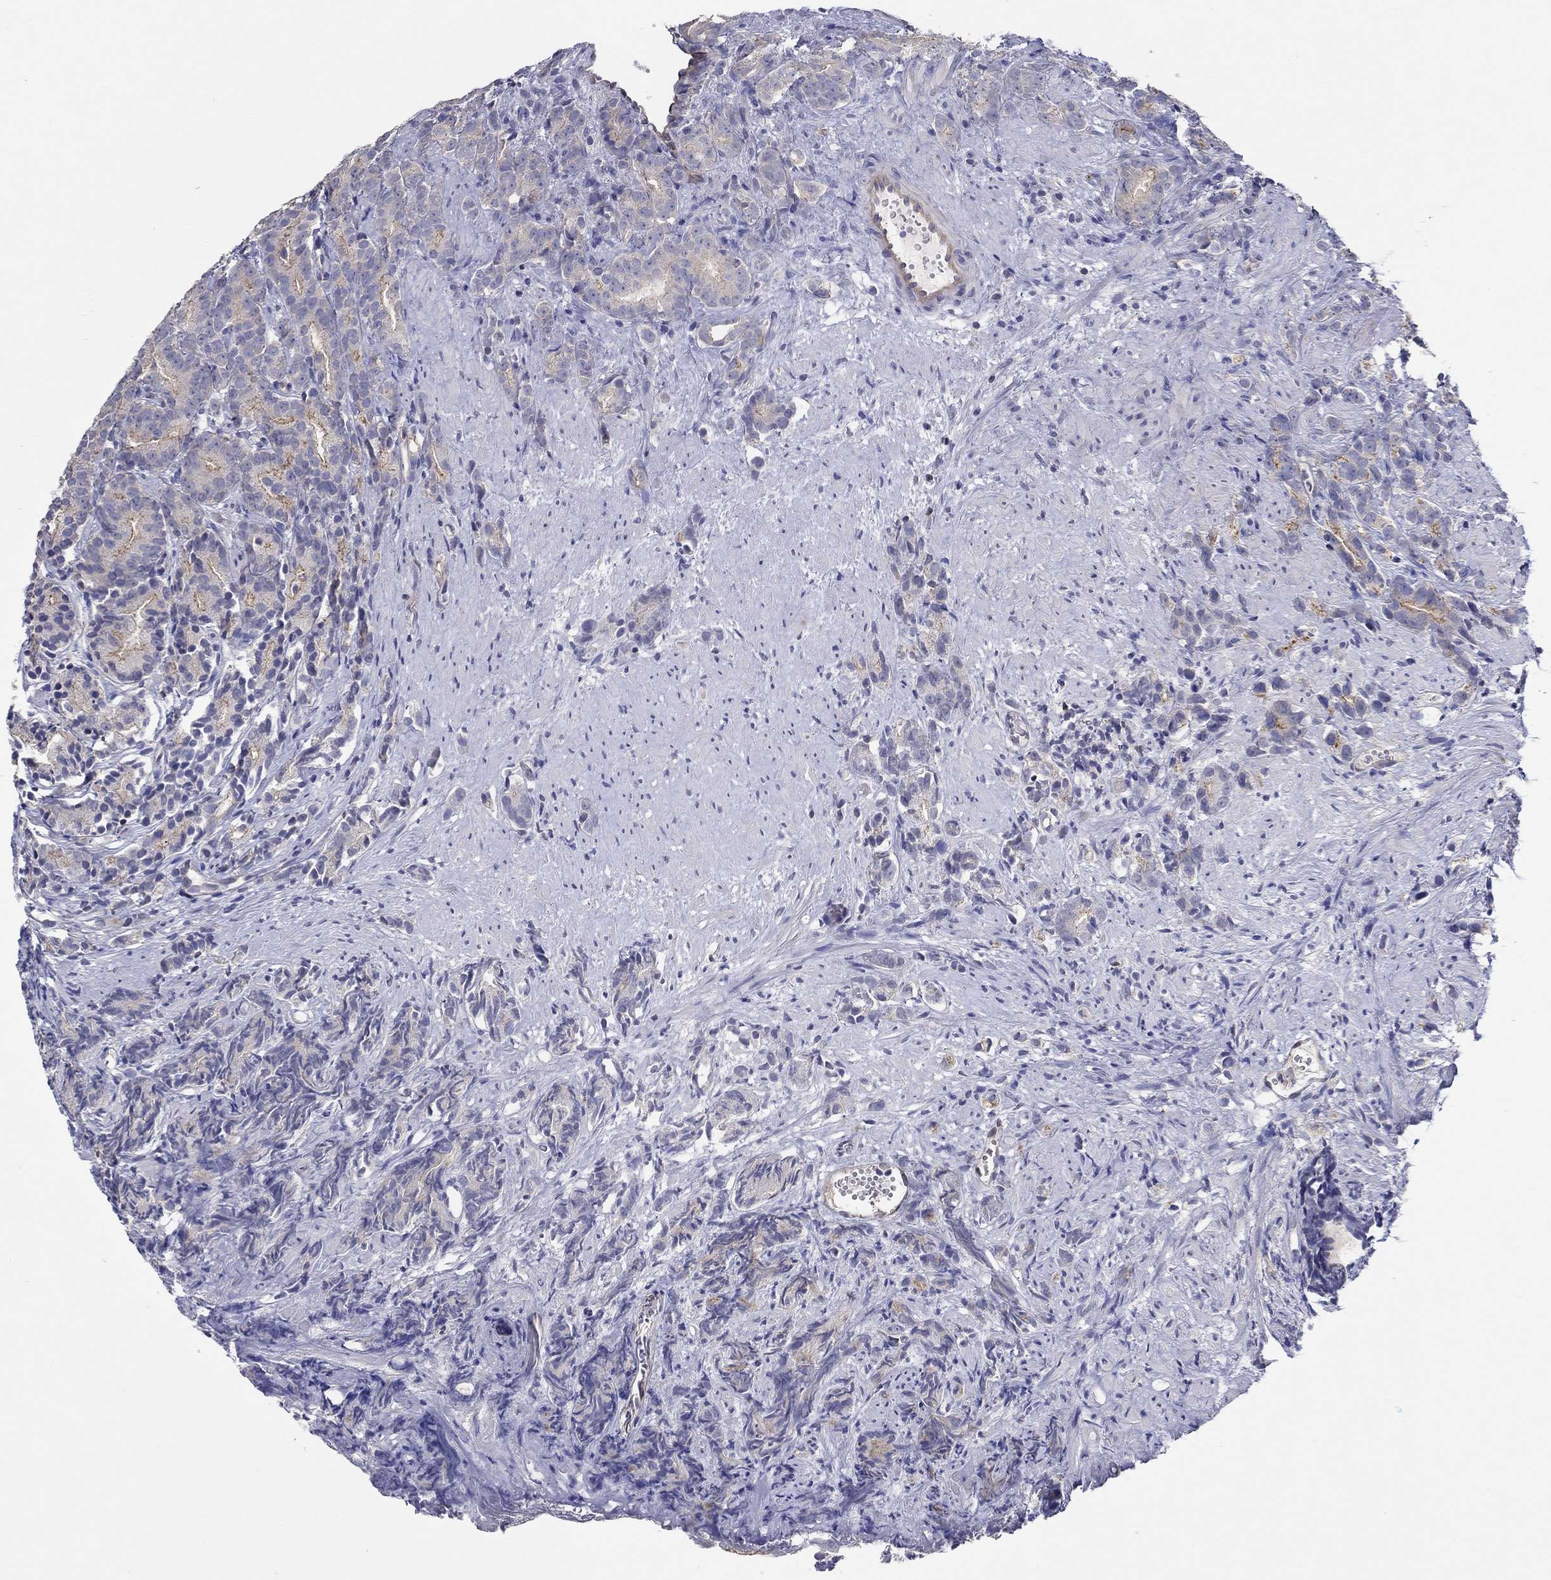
{"staining": {"intensity": "negative", "quantity": "none", "location": "none"}, "tissue": "prostate cancer", "cell_type": "Tumor cells", "image_type": "cancer", "snomed": [{"axis": "morphology", "description": "Adenocarcinoma, High grade"}, {"axis": "topography", "description": "Prostate"}], "caption": "The micrograph exhibits no significant staining in tumor cells of prostate cancer. The staining was performed using DAB (3,3'-diaminobenzidine) to visualize the protein expression in brown, while the nuclei were stained in blue with hematoxylin (Magnification: 20x).", "gene": "ERMP1", "patient": {"sex": "male", "age": 90}}